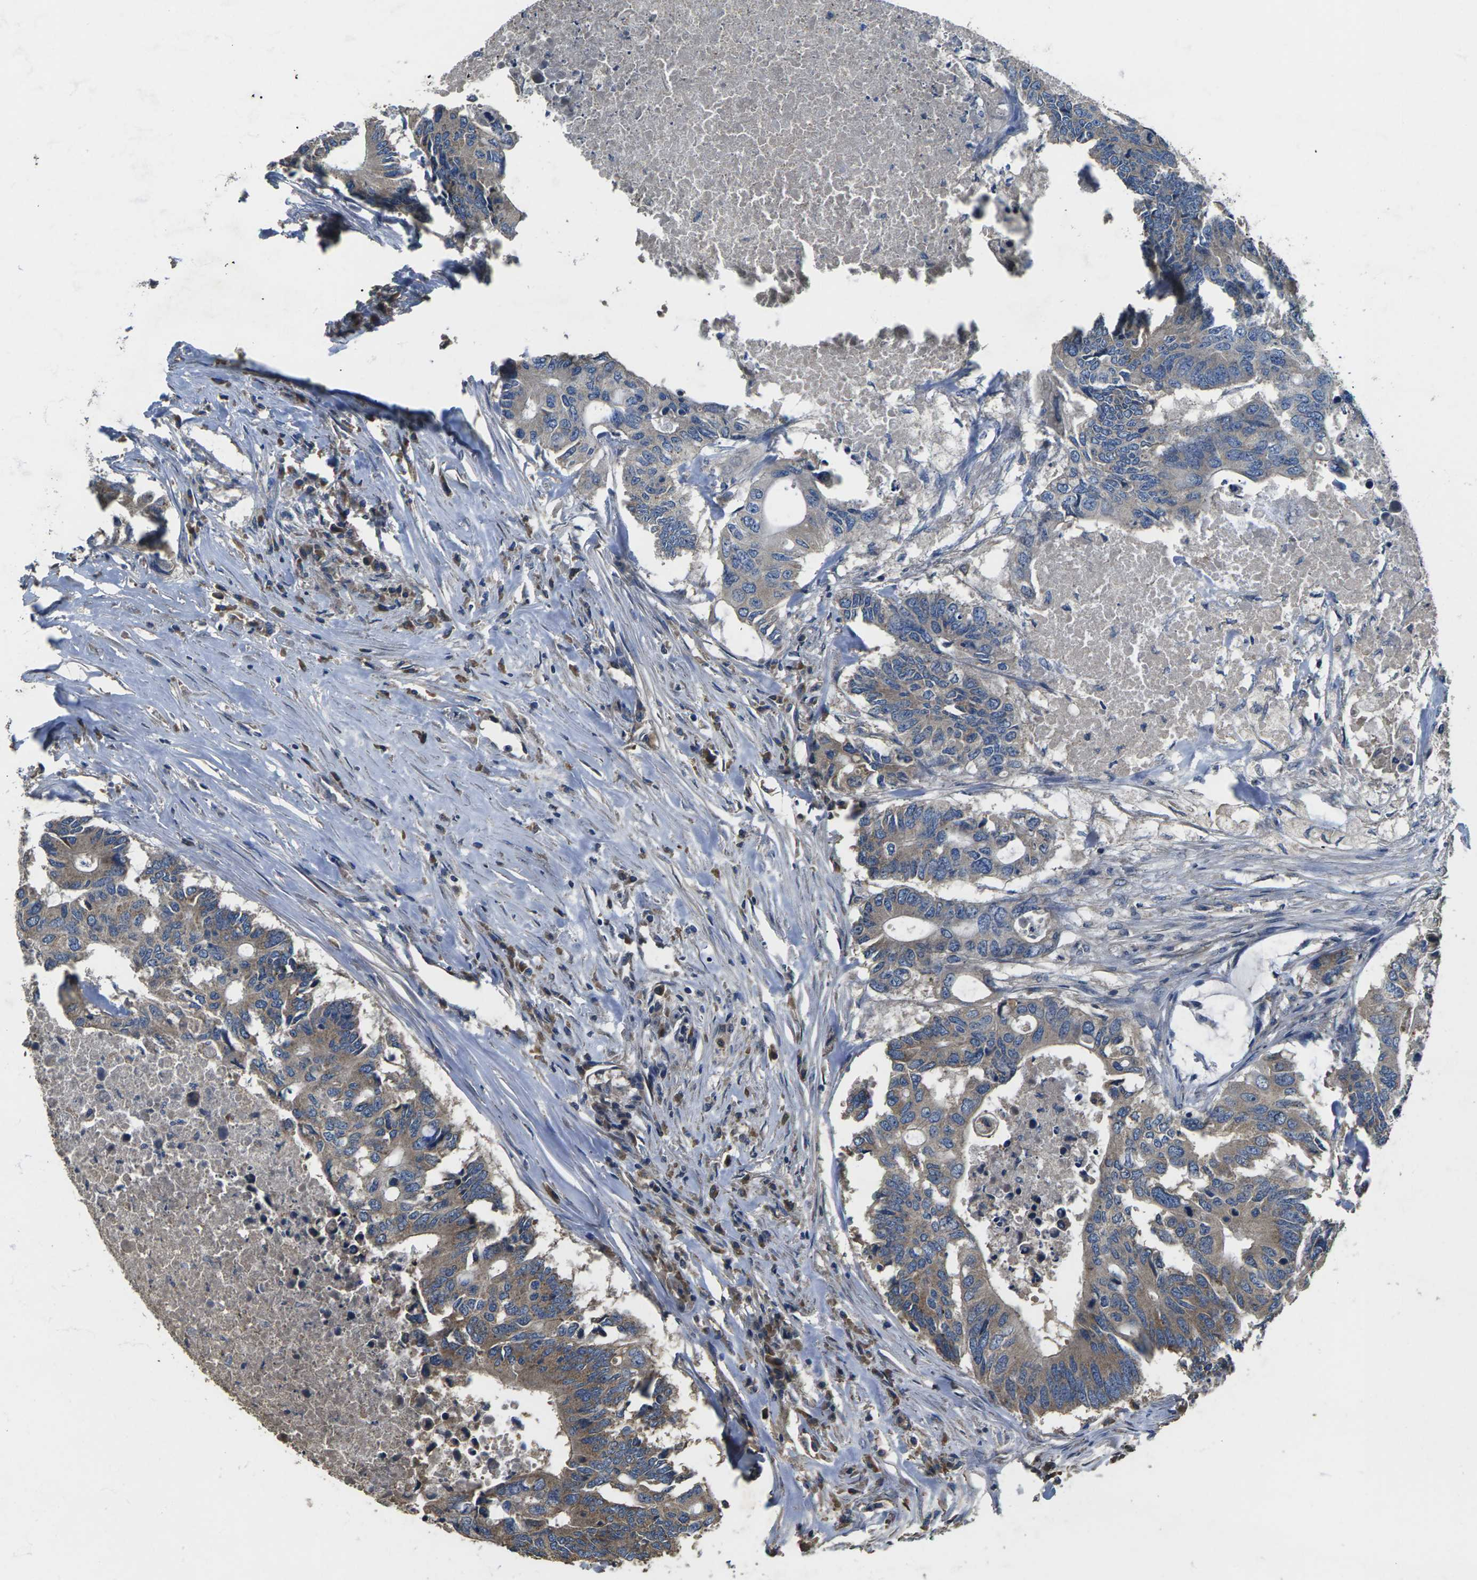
{"staining": {"intensity": "weak", "quantity": "25%-75%", "location": "cytoplasmic/membranous"}, "tissue": "colorectal cancer", "cell_type": "Tumor cells", "image_type": "cancer", "snomed": [{"axis": "morphology", "description": "Adenocarcinoma, NOS"}, {"axis": "topography", "description": "Colon"}], "caption": "Weak cytoplasmic/membranous staining is seen in approximately 25%-75% of tumor cells in colorectal cancer. (DAB (3,3'-diaminobenzidine) = brown stain, brightfield microscopy at high magnification).", "gene": "B4GAT1", "patient": {"sex": "male", "age": 71}}